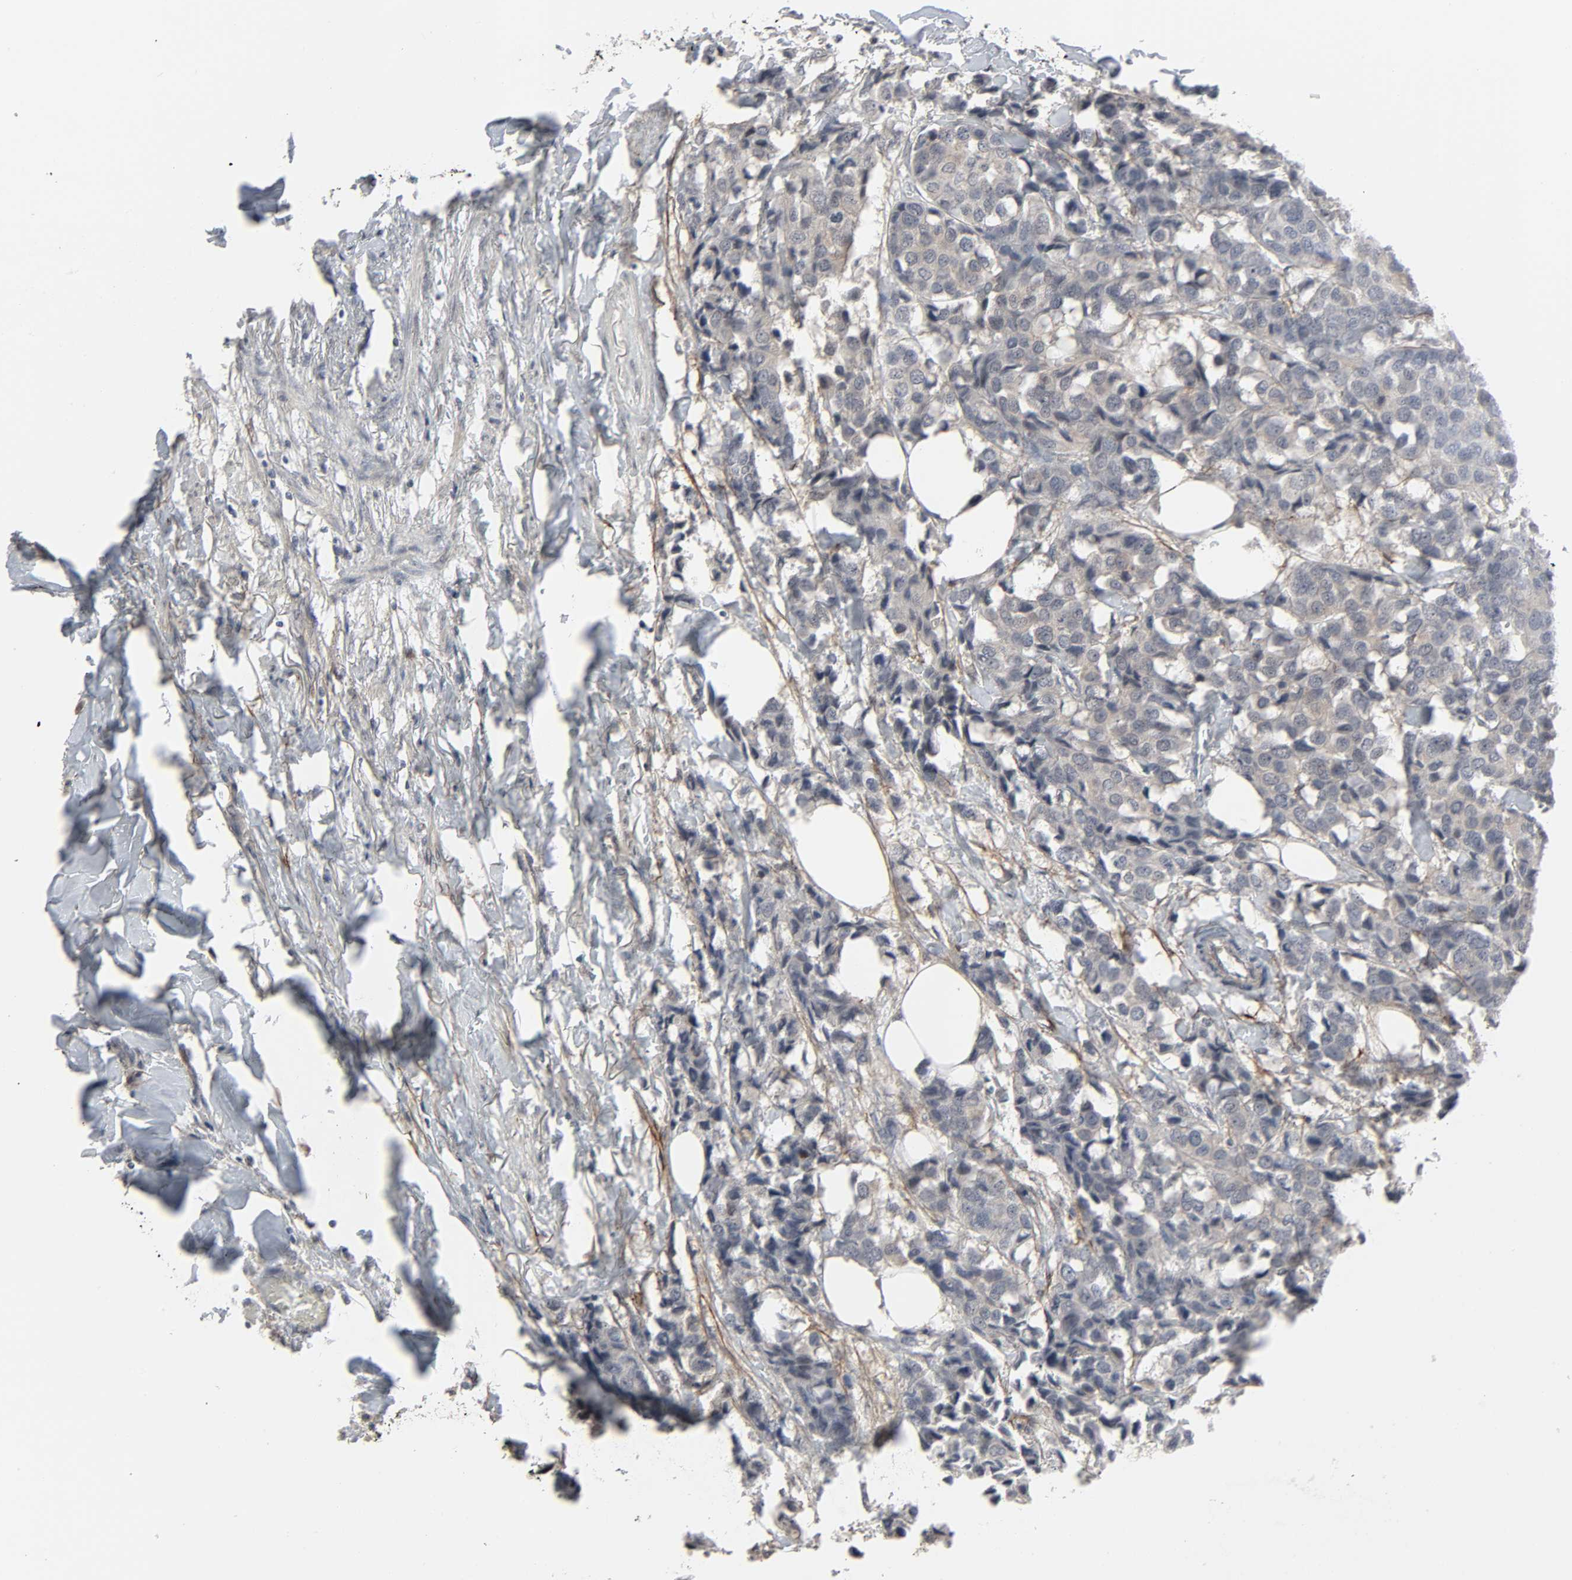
{"staining": {"intensity": "negative", "quantity": "none", "location": "none"}, "tissue": "breast cancer", "cell_type": "Tumor cells", "image_type": "cancer", "snomed": [{"axis": "morphology", "description": "Duct carcinoma"}, {"axis": "topography", "description": "Breast"}], "caption": "Immunohistochemistry (IHC) image of neoplastic tissue: human intraductal carcinoma (breast) stained with DAB shows no significant protein positivity in tumor cells.", "gene": "ZNF222", "patient": {"sex": "female", "age": 80}}